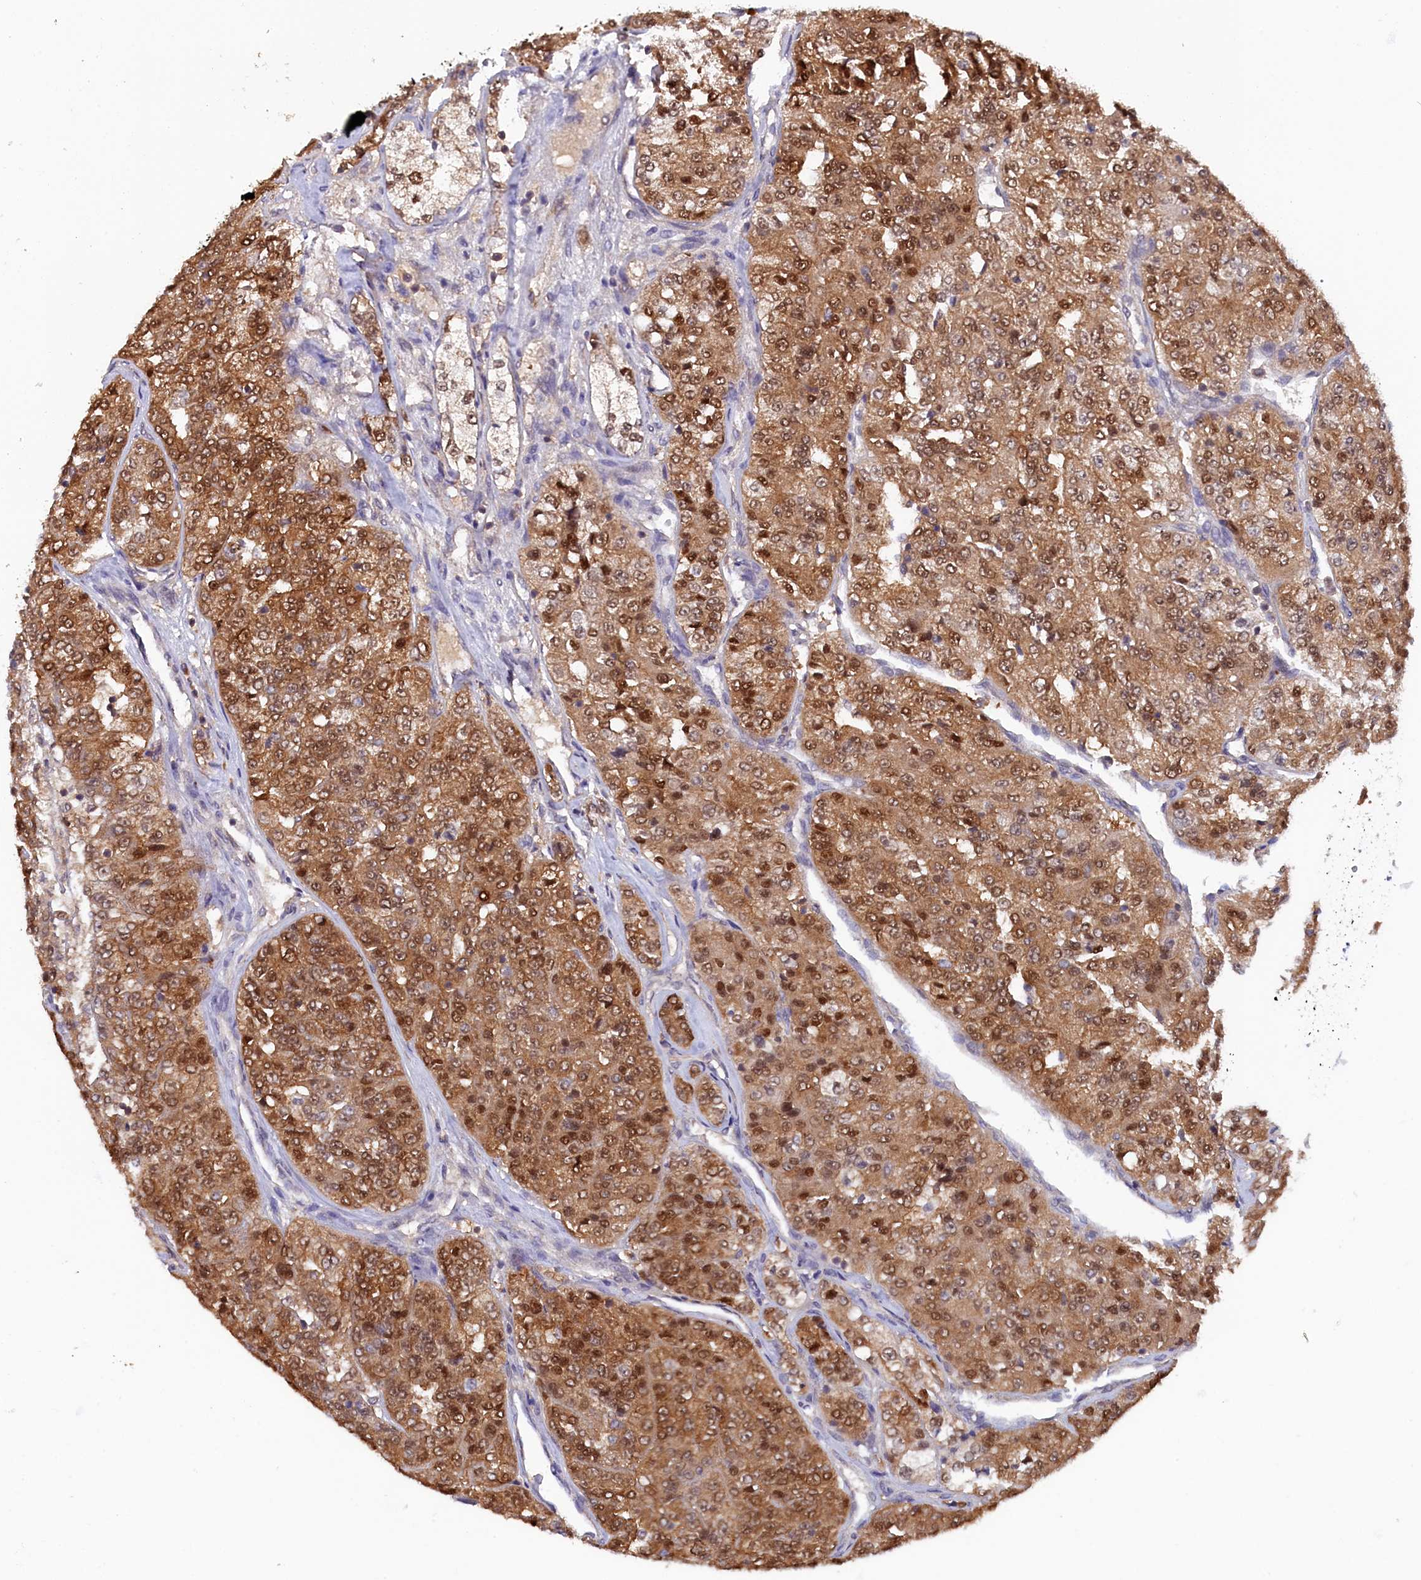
{"staining": {"intensity": "moderate", "quantity": ">75%", "location": "cytoplasmic/membranous,nuclear"}, "tissue": "renal cancer", "cell_type": "Tumor cells", "image_type": "cancer", "snomed": [{"axis": "morphology", "description": "Adenocarcinoma, NOS"}, {"axis": "topography", "description": "Kidney"}], "caption": "Protein staining of renal cancer tissue shows moderate cytoplasmic/membranous and nuclear staining in approximately >75% of tumor cells. The protein of interest is stained brown, and the nuclei are stained in blue (DAB IHC with brightfield microscopy, high magnification).", "gene": "JPT2", "patient": {"sex": "female", "age": 63}}